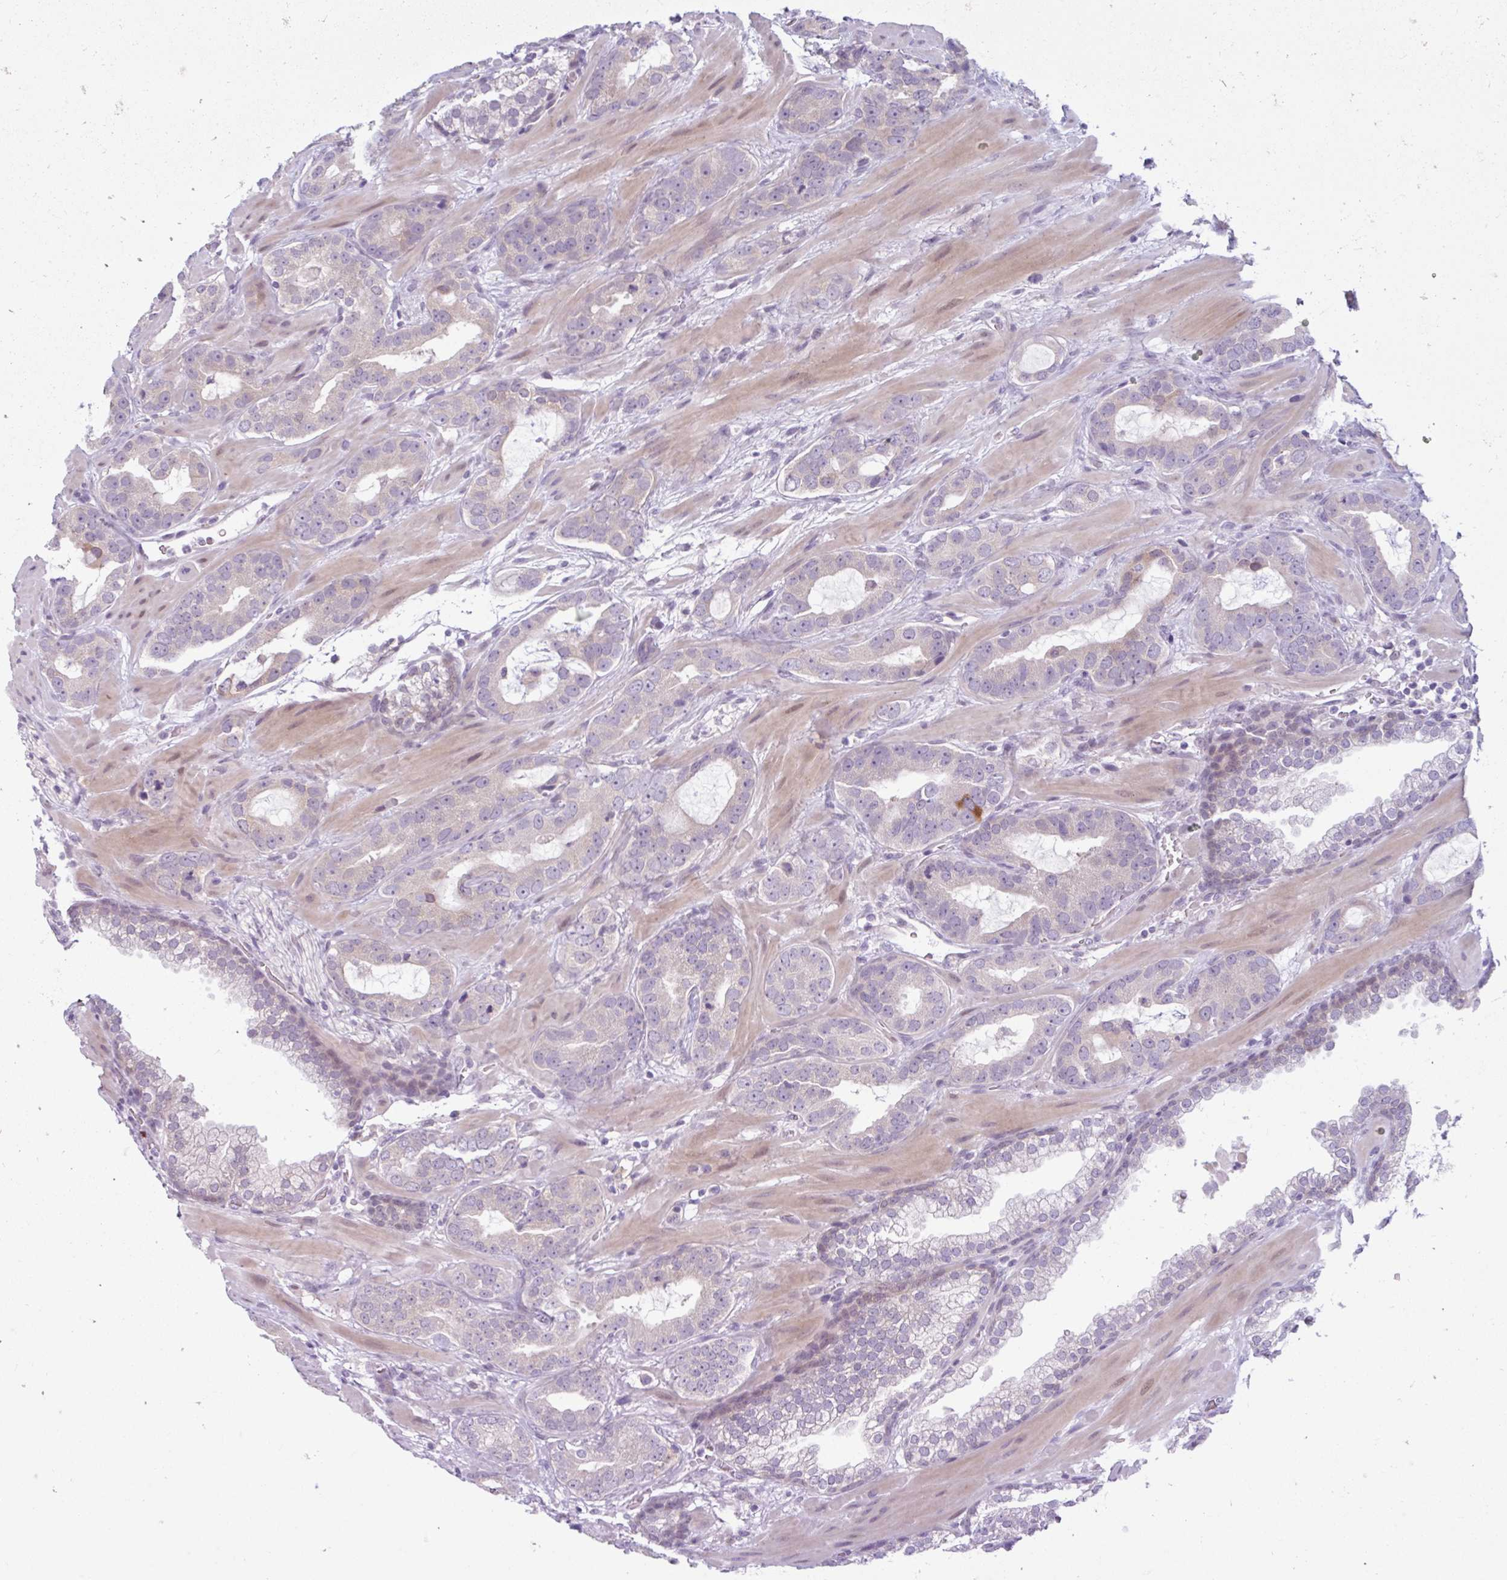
{"staining": {"intensity": "weak", "quantity": "25%-75%", "location": "cytoplasmic/membranous"}, "tissue": "prostate cancer", "cell_type": "Tumor cells", "image_type": "cancer", "snomed": [{"axis": "morphology", "description": "Adenocarcinoma, Low grade"}, {"axis": "topography", "description": "Prostate"}], "caption": "A low amount of weak cytoplasmic/membranous positivity is present in about 25%-75% of tumor cells in adenocarcinoma (low-grade) (prostate) tissue.", "gene": "FAM153A", "patient": {"sex": "male", "age": 62}}